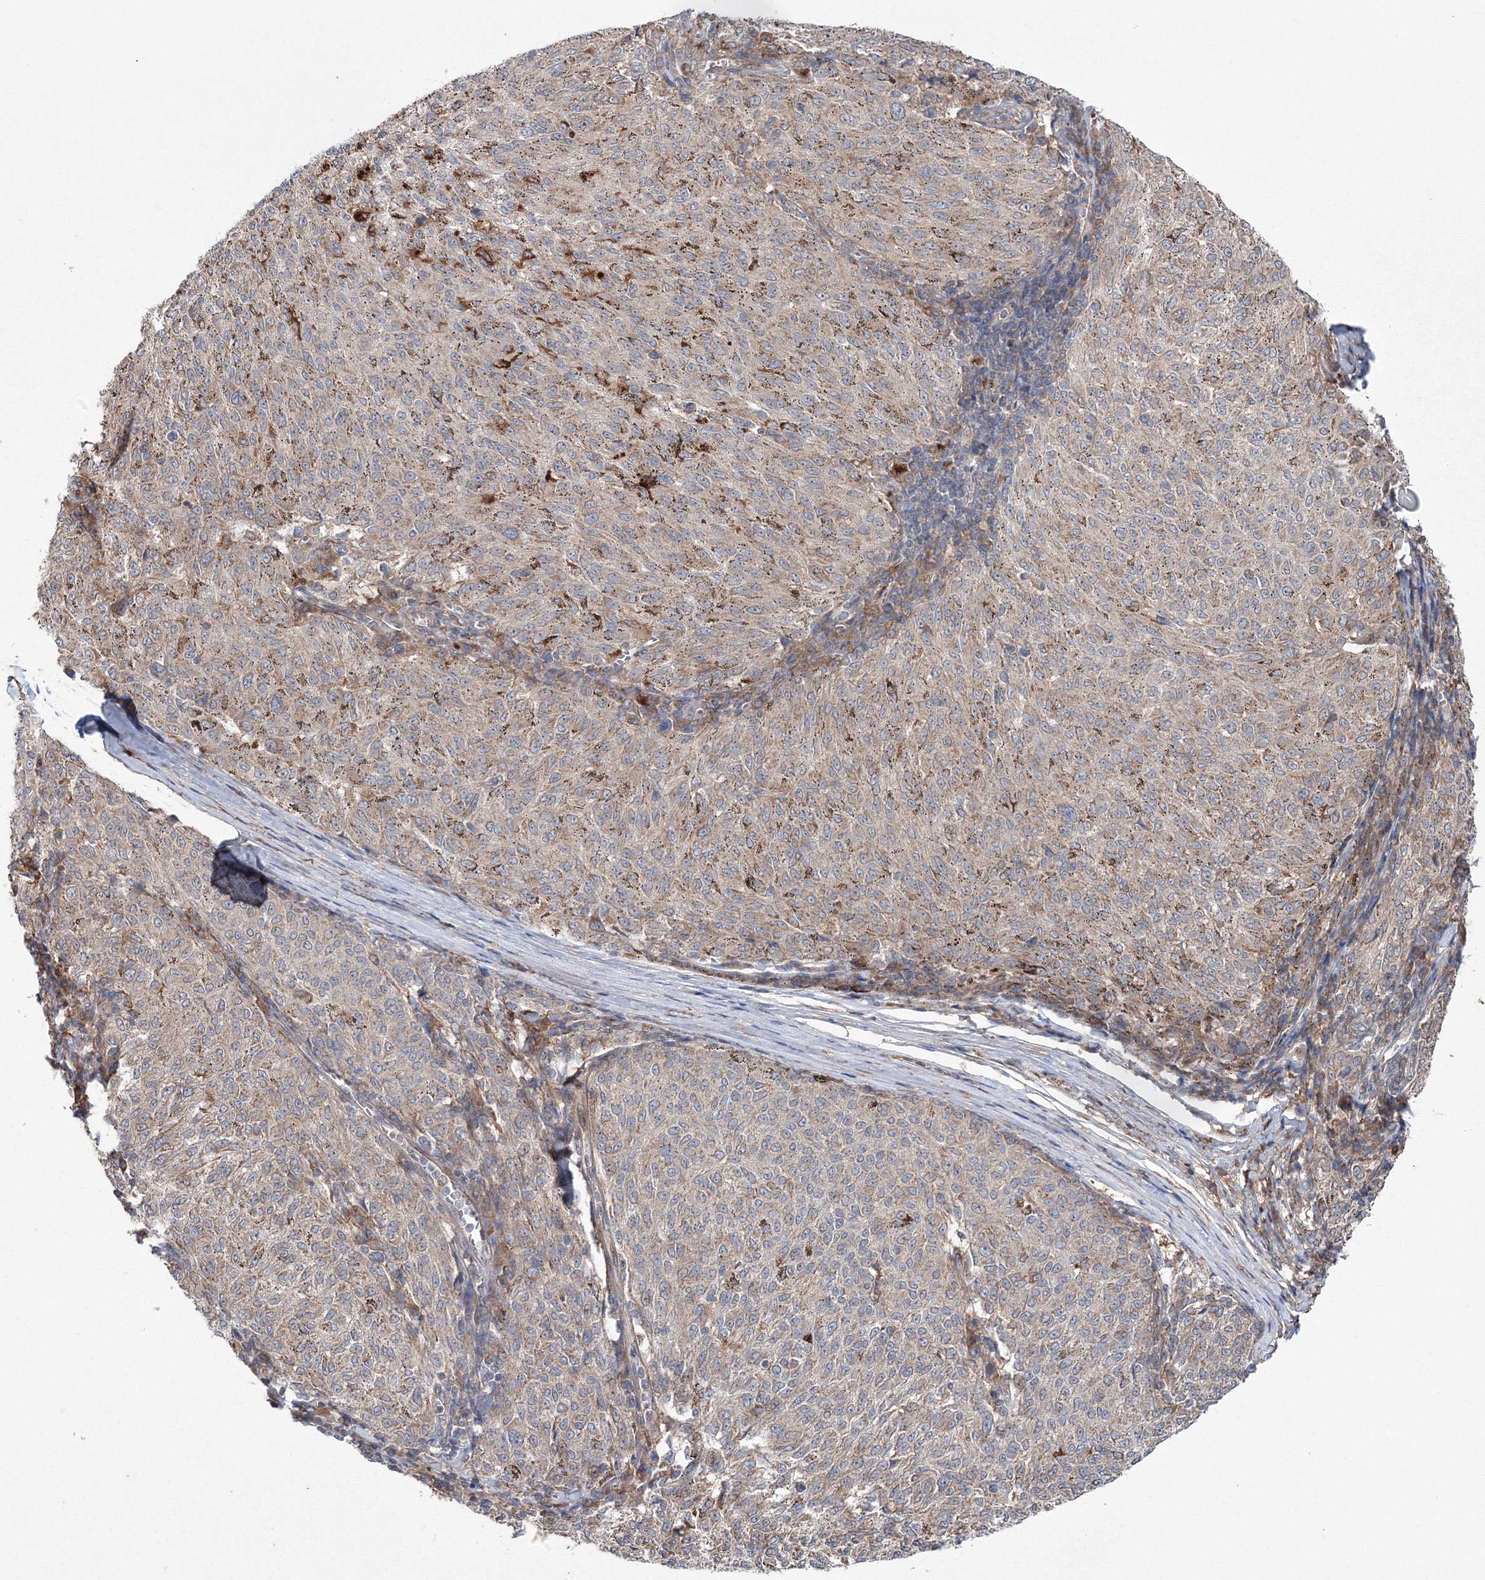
{"staining": {"intensity": "moderate", "quantity": "25%-75%", "location": "cytoplasmic/membranous"}, "tissue": "melanoma", "cell_type": "Tumor cells", "image_type": "cancer", "snomed": [{"axis": "morphology", "description": "Malignant melanoma, NOS"}, {"axis": "topography", "description": "Skin"}], "caption": "Melanoma stained with immunohistochemistry displays moderate cytoplasmic/membranous expression in approximately 25%-75% of tumor cells.", "gene": "RANBP3L", "patient": {"sex": "female", "age": 72}}